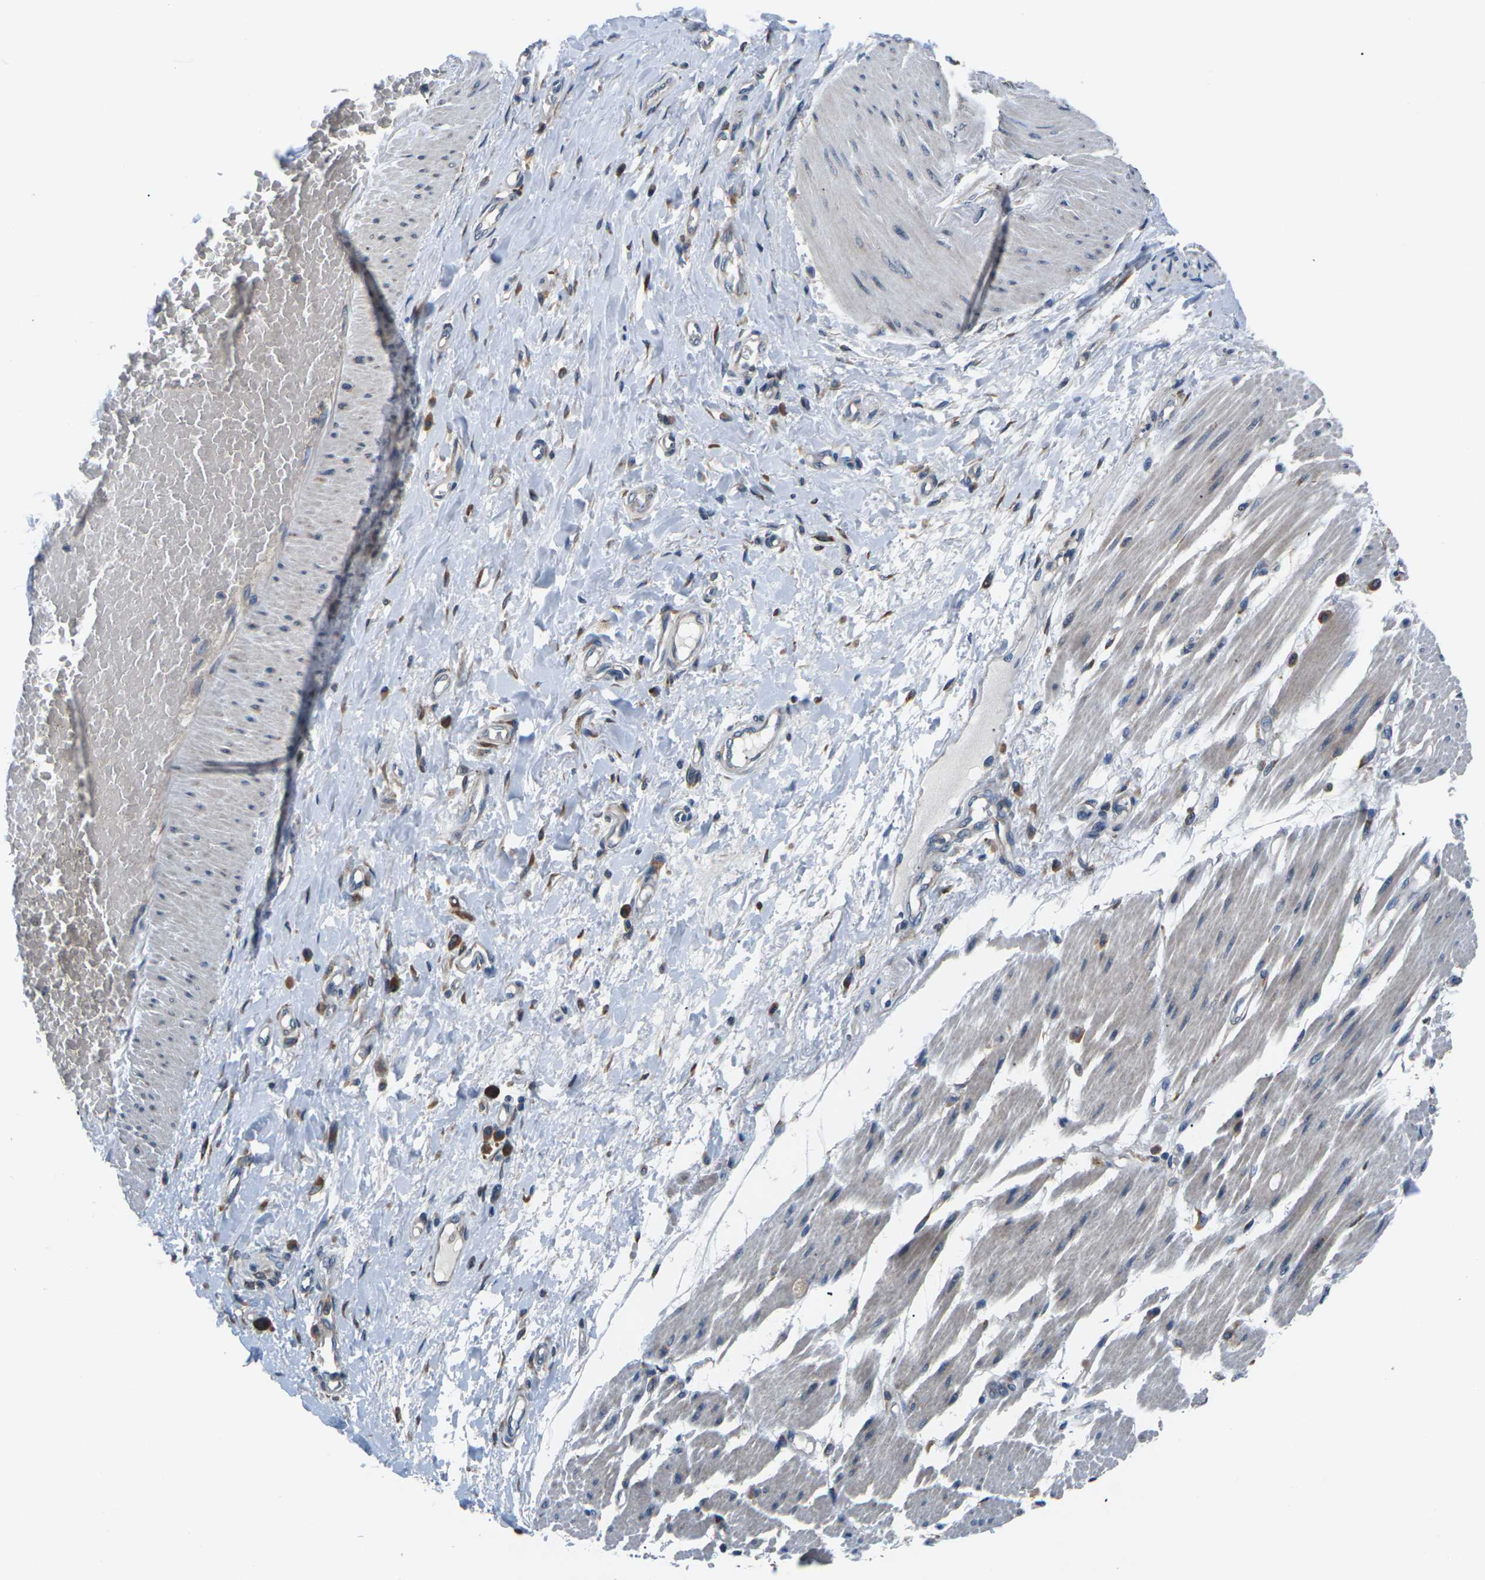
{"staining": {"intensity": "moderate", "quantity": "25%-75%", "location": "cytoplasmic/membranous"}, "tissue": "adipose tissue", "cell_type": "Adipocytes", "image_type": "normal", "snomed": [{"axis": "morphology", "description": "Normal tissue, NOS"}, {"axis": "morphology", "description": "Adenocarcinoma, NOS"}, {"axis": "topography", "description": "Esophagus"}], "caption": "A brown stain shows moderate cytoplasmic/membranous expression of a protein in adipocytes of benign human adipose tissue. The protein is stained brown, and the nuclei are stained in blue (DAB (3,3'-diaminobenzidine) IHC with brightfield microscopy, high magnification).", "gene": "GABRP", "patient": {"sex": "male", "age": 62}}